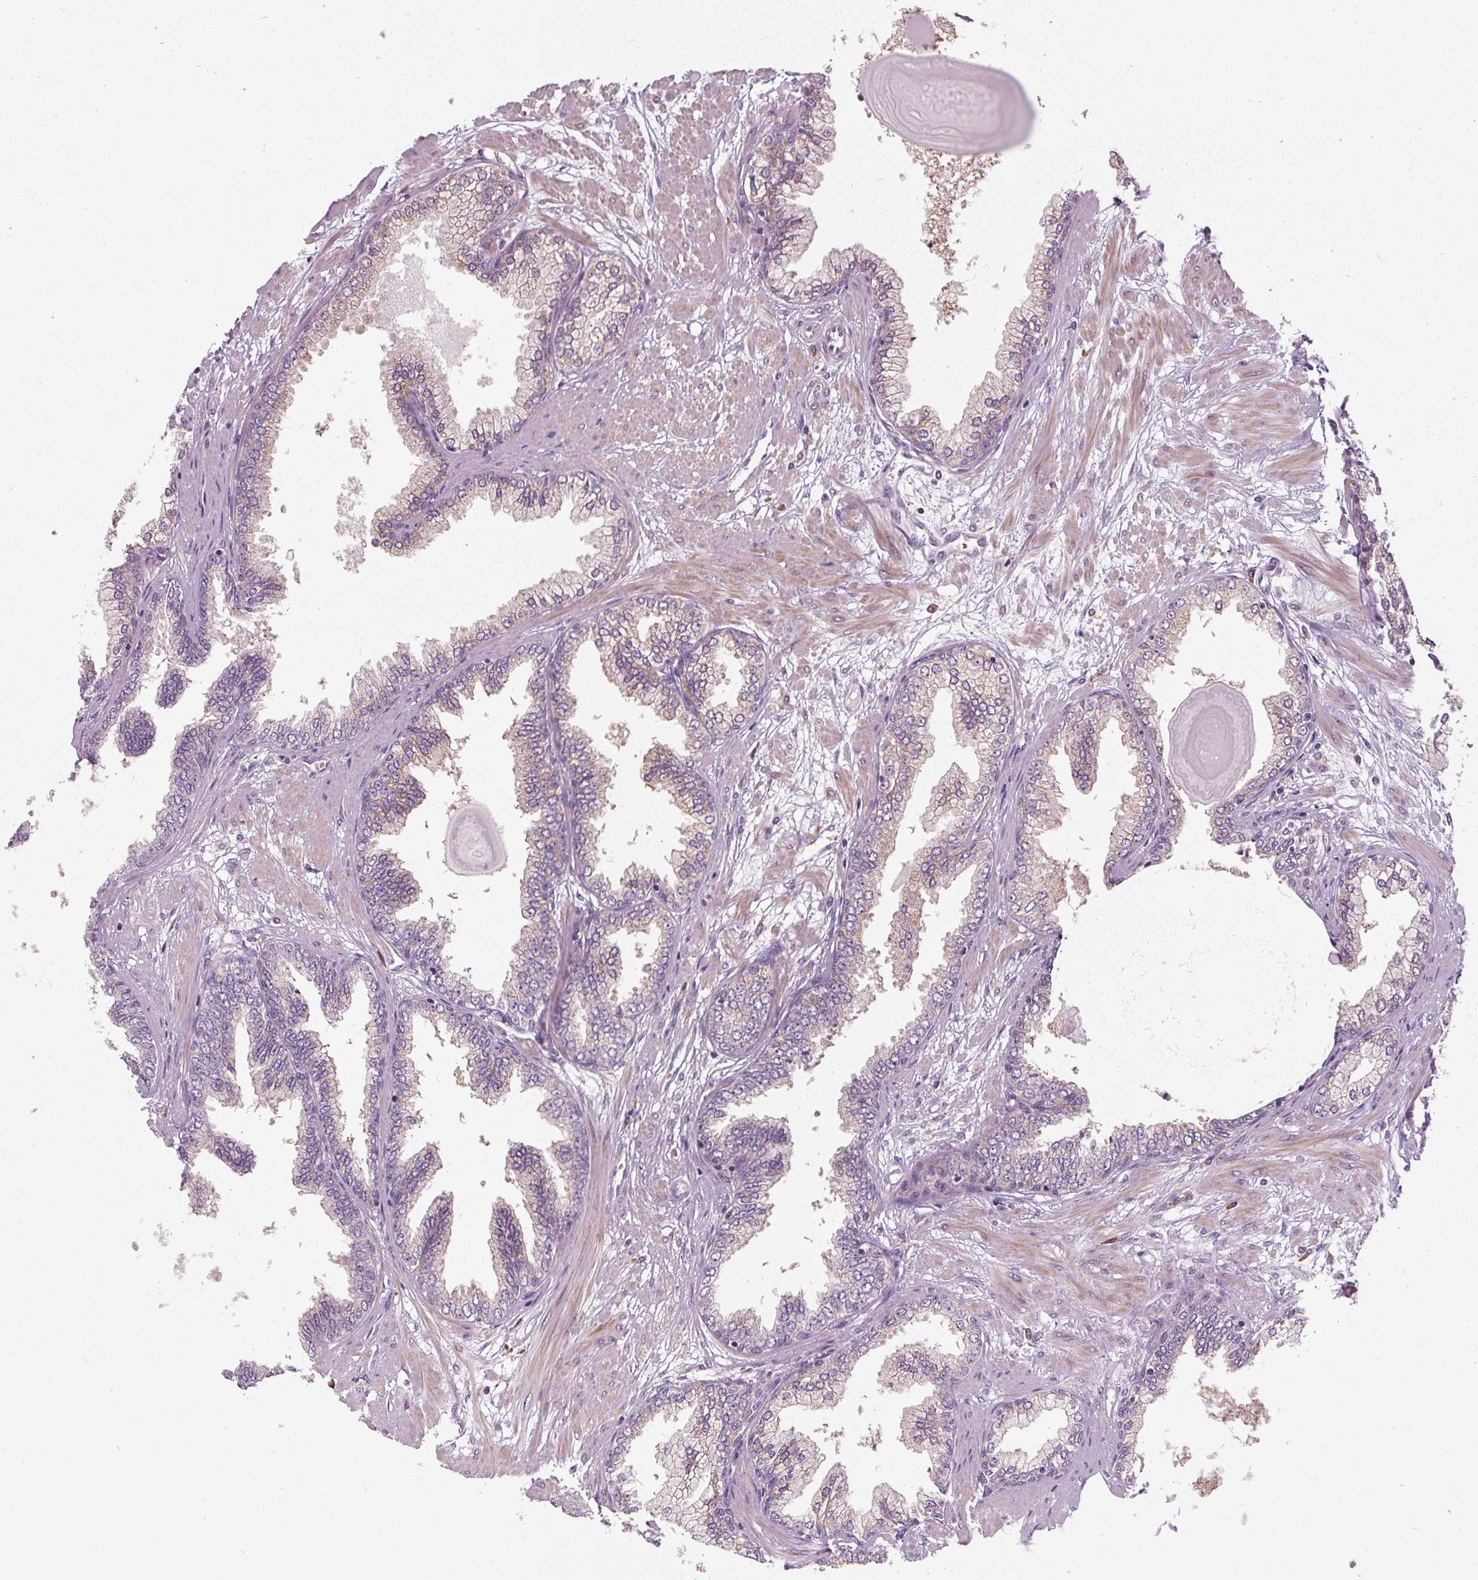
{"staining": {"intensity": "weak", "quantity": "<25%", "location": "cytoplasmic/membranous"}, "tissue": "prostate cancer", "cell_type": "Tumor cells", "image_type": "cancer", "snomed": [{"axis": "morphology", "description": "Adenocarcinoma, Low grade"}, {"axis": "topography", "description": "Prostate"}], "caption": "Protein analysis of low-grade adenocarcinoma (prostate) demonstrates no significant positivity in tumor cells.", "gene": "TBC1D4", "patient": {"sex": "male", "age": 64}}